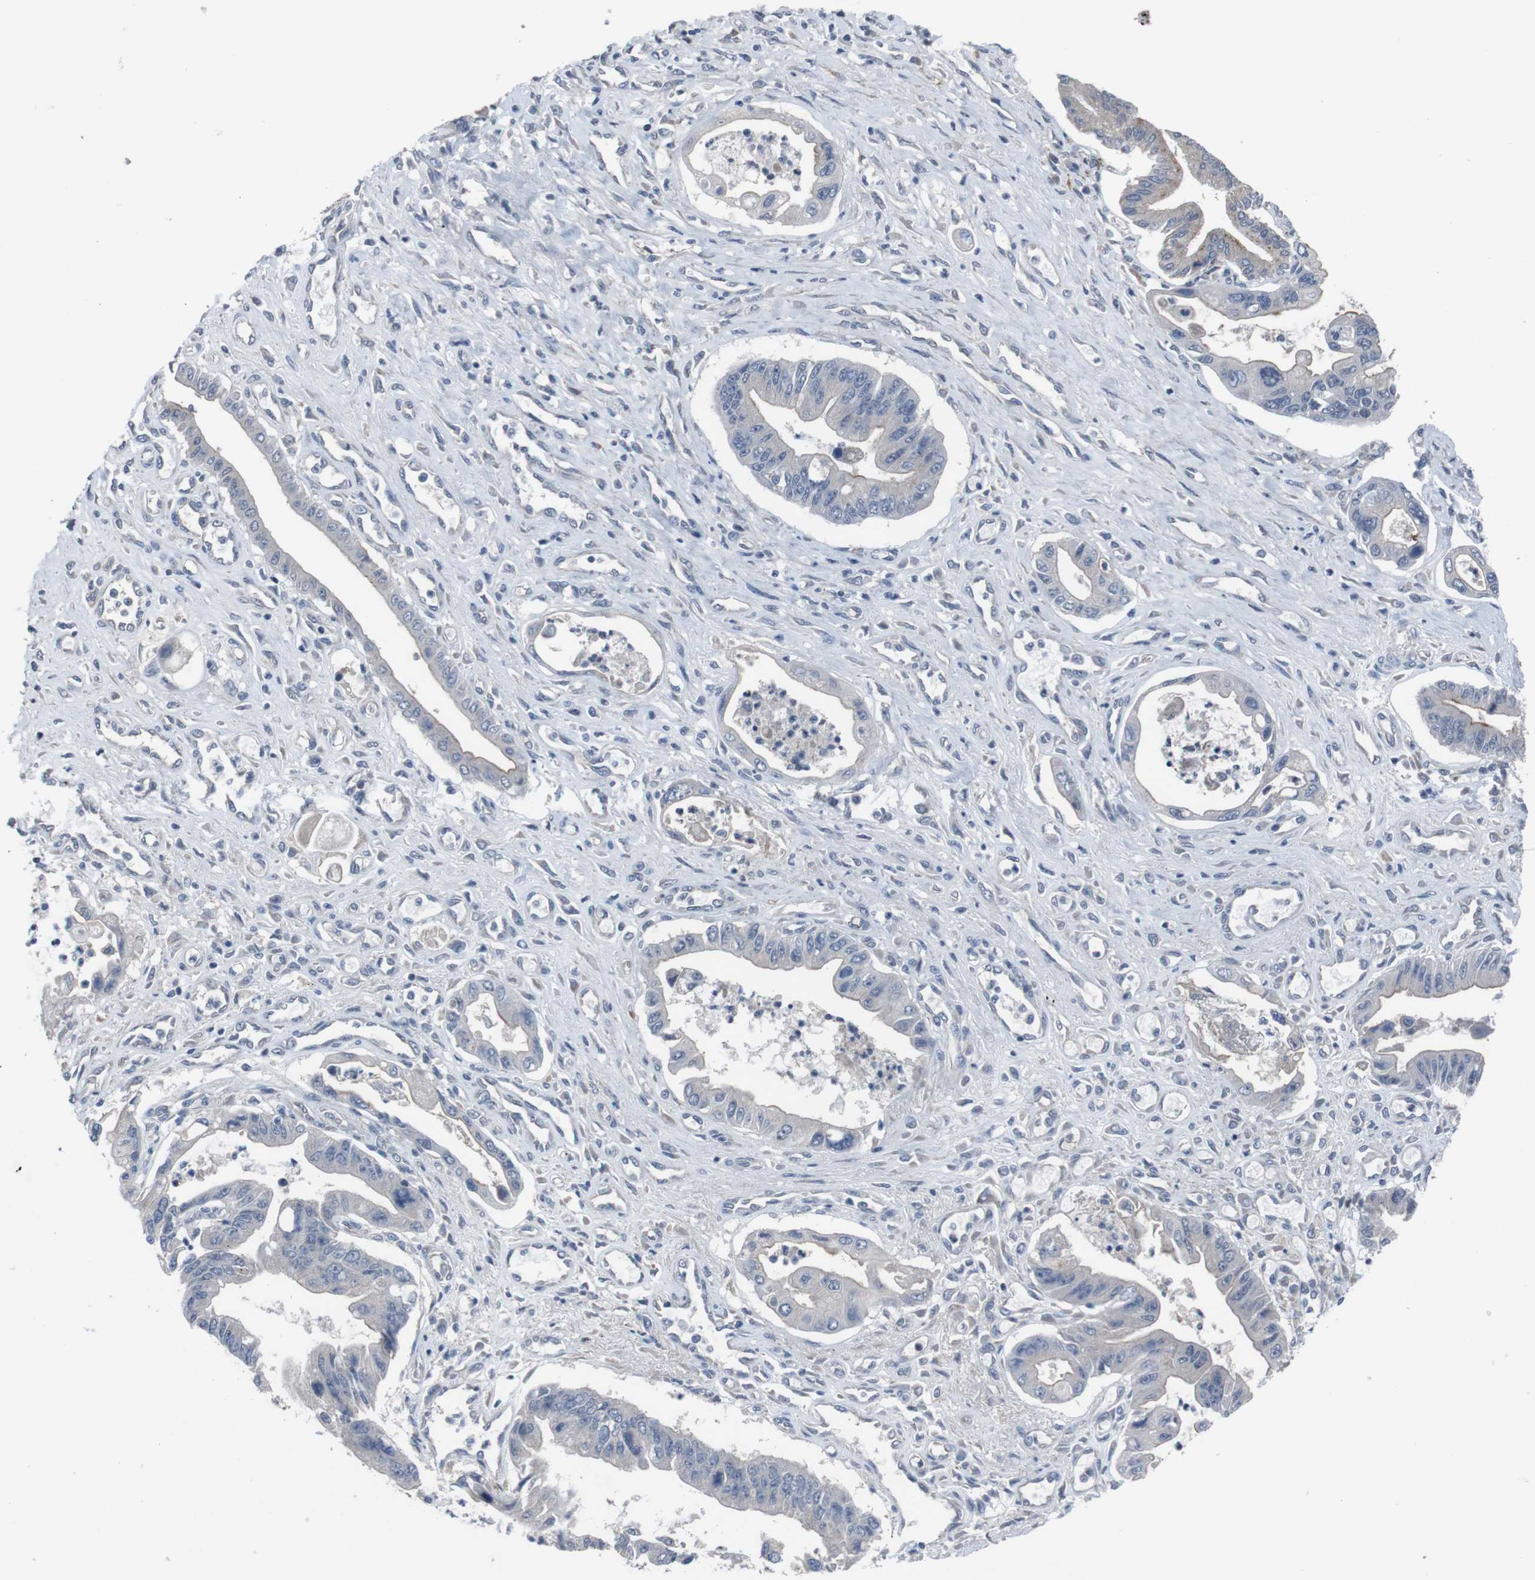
{"staining": {"intensity": "negative", "quantity": "none", "location": "none"}, "tissue": "pancreatic cancer", "cell_type": "Tumor cells", "image_type": "cancer", "snomed": [{"axis": "morphology", "description": "Adenocarcinoma, NOS"}, {"axis": "topography", "description": "Pancreas"}], "caption": "Tumor cells are negative for brown protein staining in pancreatic cancer (adenocarcinoma).", "gene": "EFNA5", "patient": {"sex": "male", "age": 56}}